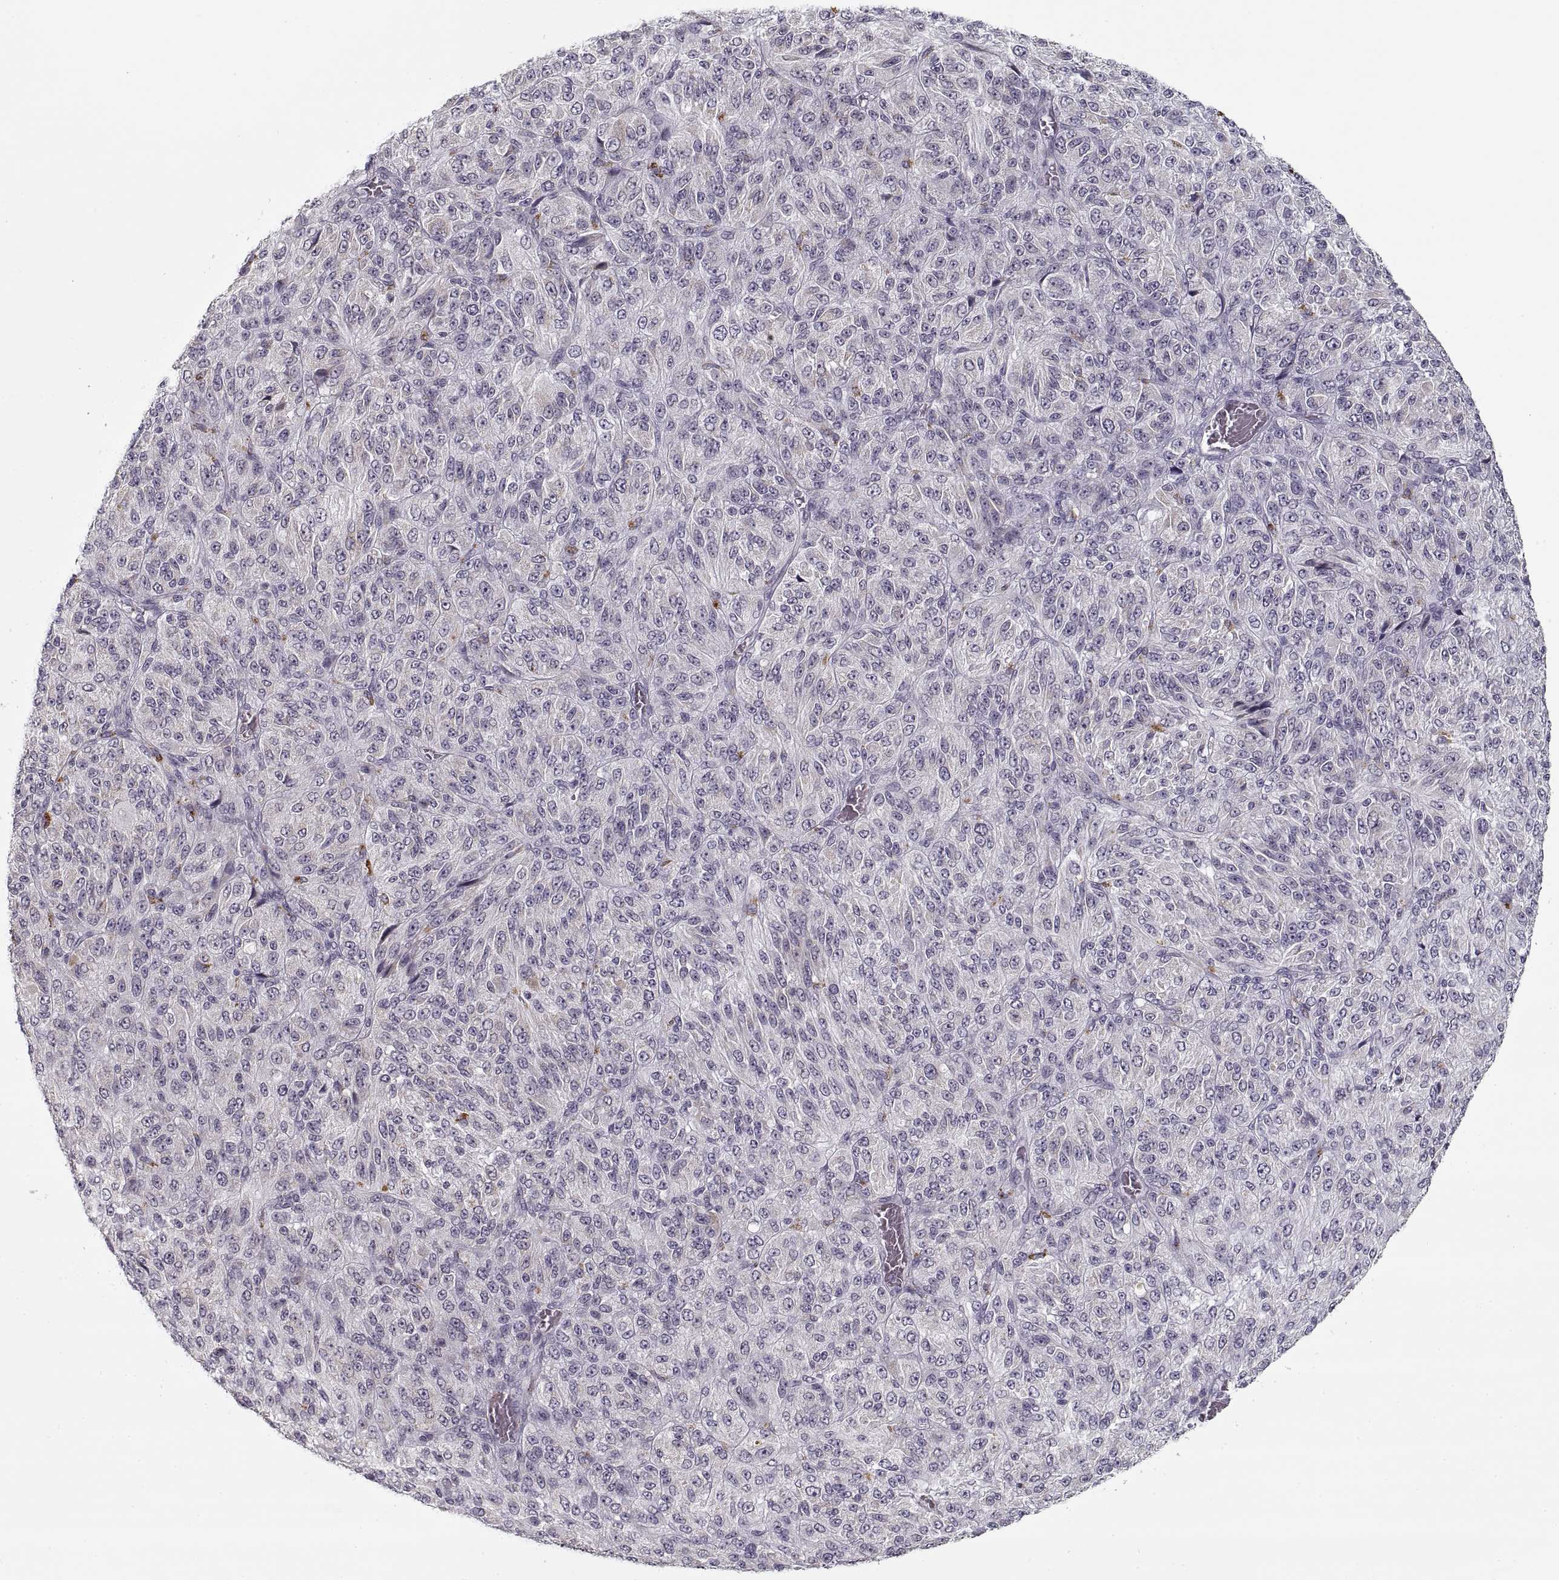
{"staining": {"intensity": "negative", "quantity": "none", "location": "none"}, "tissue": "melanoma", "cell_type": "Tumor cells", "image_type": "cancer", "snomed": [{"axis": "morphology", "description": "Malignant melanoma, Metastatic site"}, {"axis": "topography", "description": "Brain"}], "caption": "Tumor cells are negative for protein expression in human melanoma. The staining is performed using DAB (3,3'-diaminobenzidine) brown chromogen with nuclei counter-stained in using hematoxylin.", "gene": "GAD2", "patient": {"sex": "female", "age": 56}}